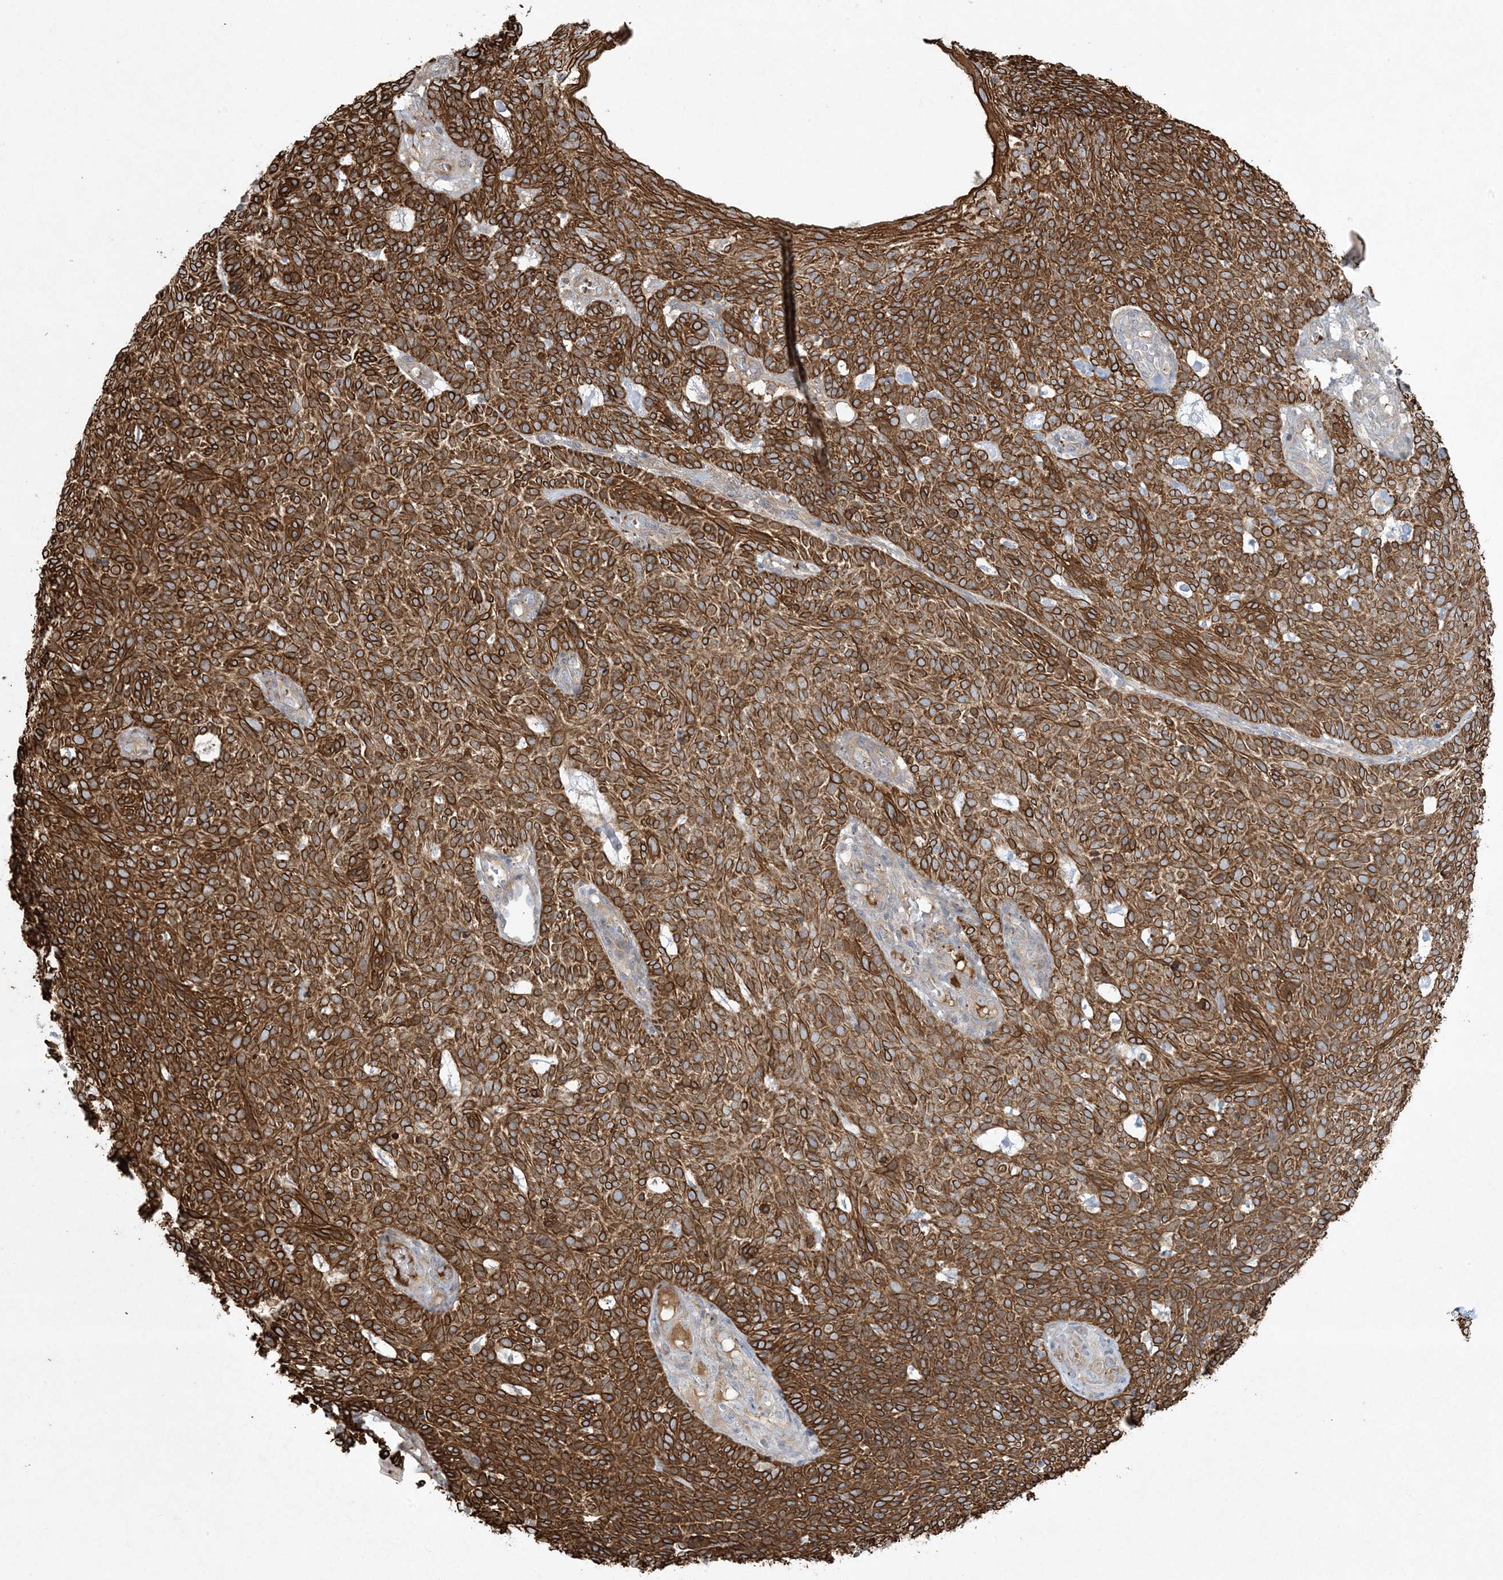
{"staining": {"intensity": "strong", "quantity": ">75%", "location": "cytoplasmic/membranous"}, "tissue": "skin cancer", "cell_type": "Tumor cells", "image_type": "cancer", "snomed": [{"axis": "morphology", "description": "Squamous cell carcinoma, NOS"}, {"axis": "topography", "description": "Skin"}], "caption": "Immunohistochemistry of squamous cell carcinoma (skin) demonstrates high levels of strong cytoplasmic/membranous positivity in approximately >75% of tumor cells.", "gene": "PIK3R4", "patient": {"sex": "female", "age": 90}}